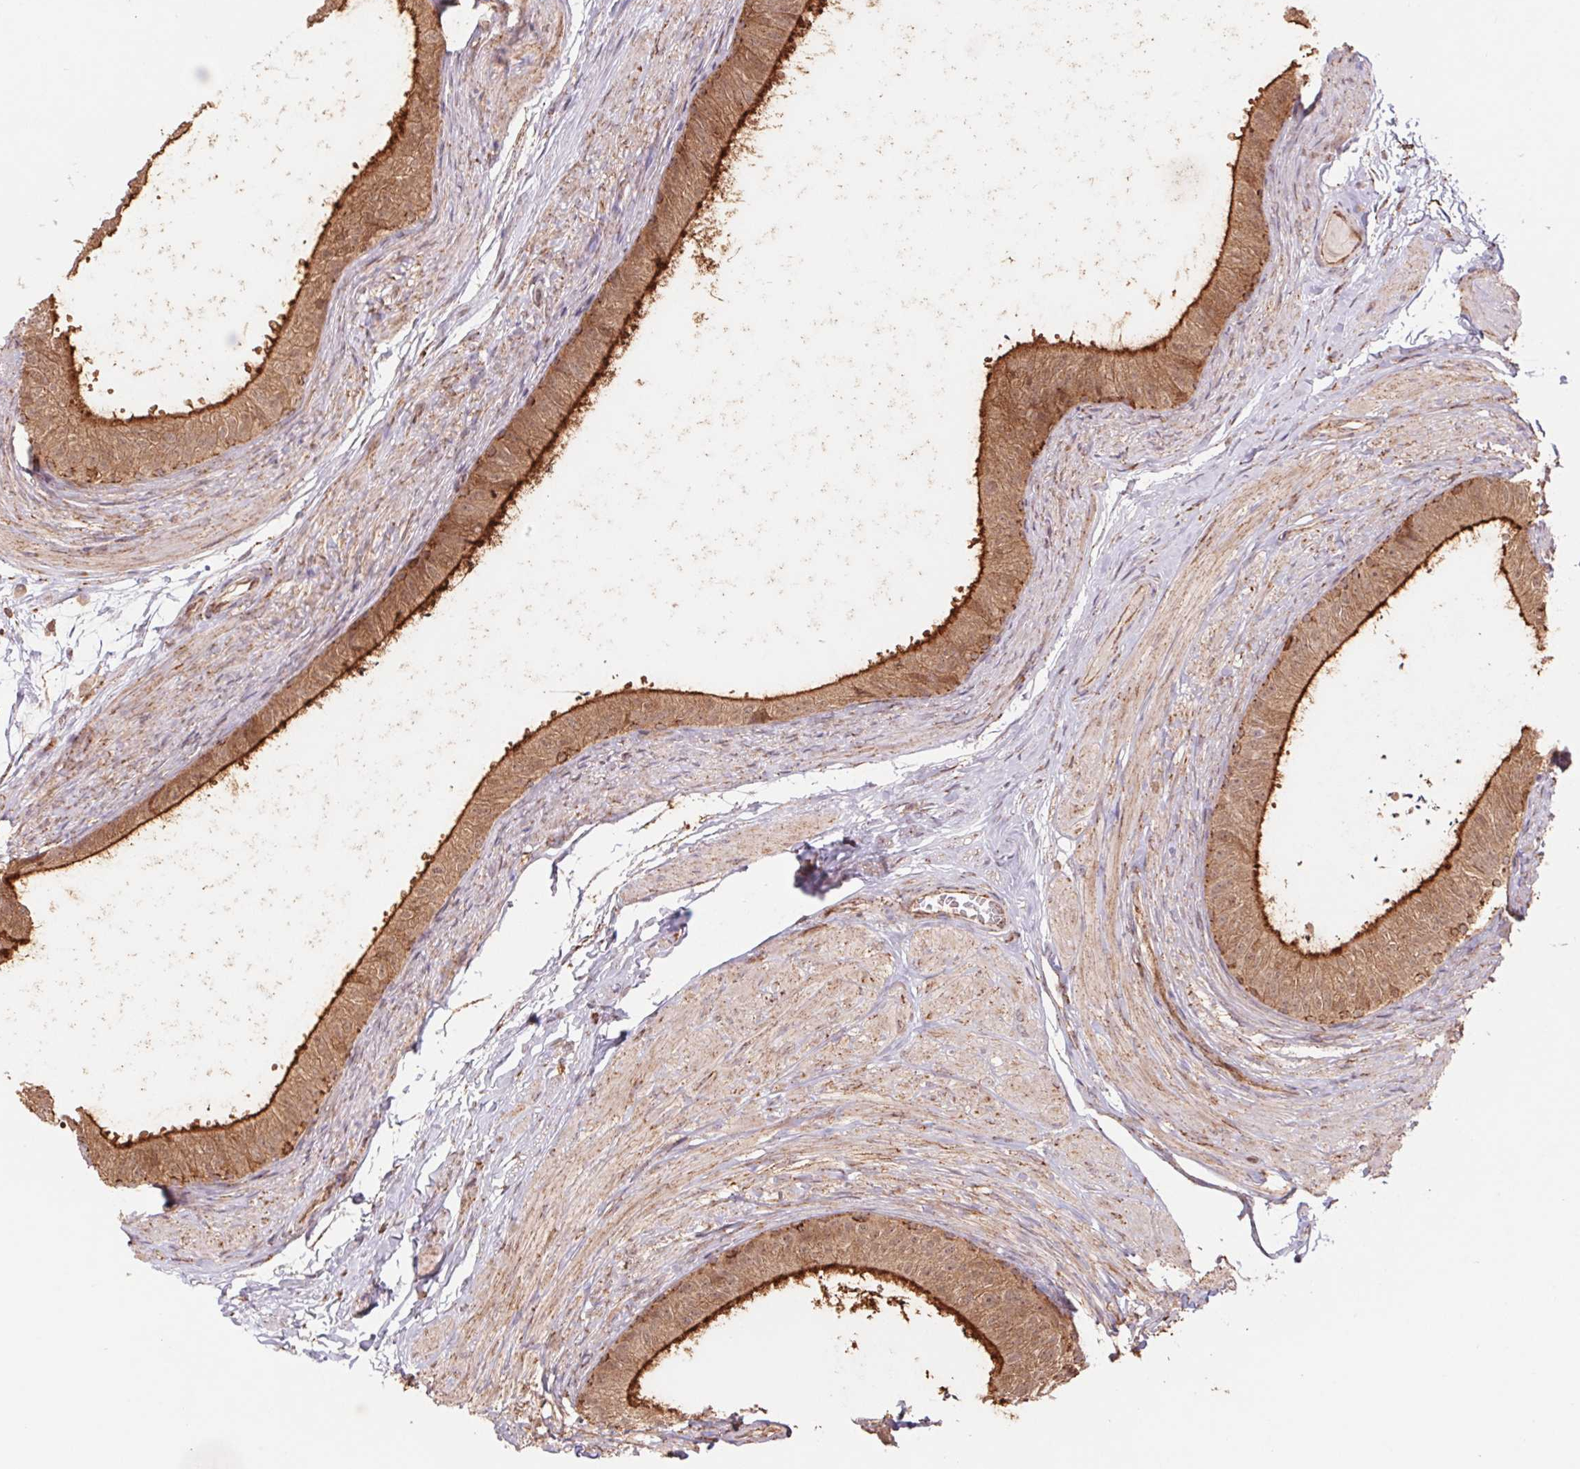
{"staining": {"intensity": "strong", "quantity": ">75%", "location": "cytoplasmic/membranous"}, "tissue": "epididymis", "cell_type": "Glandular cells", "image_type": "normal", "snomed": [{"axis": "morphology", "description": "Normal tissue, NOS"}, {"axis": "topography", "description": "Epididymis, spermatic cord, NOS"}, {"axis": "topography", "description": "Epididymis"}, {"axis": "topography", "description": "Peripheral nerve tissue"}], "caption": "Immunohistochemical staining of unremarkable human epididymis reveals high levels of strong cytoplasmic/membranous staining in about >75% of glandular cells.", "gene": "URM1", "patient": {"sex": "male", "age": 29}}